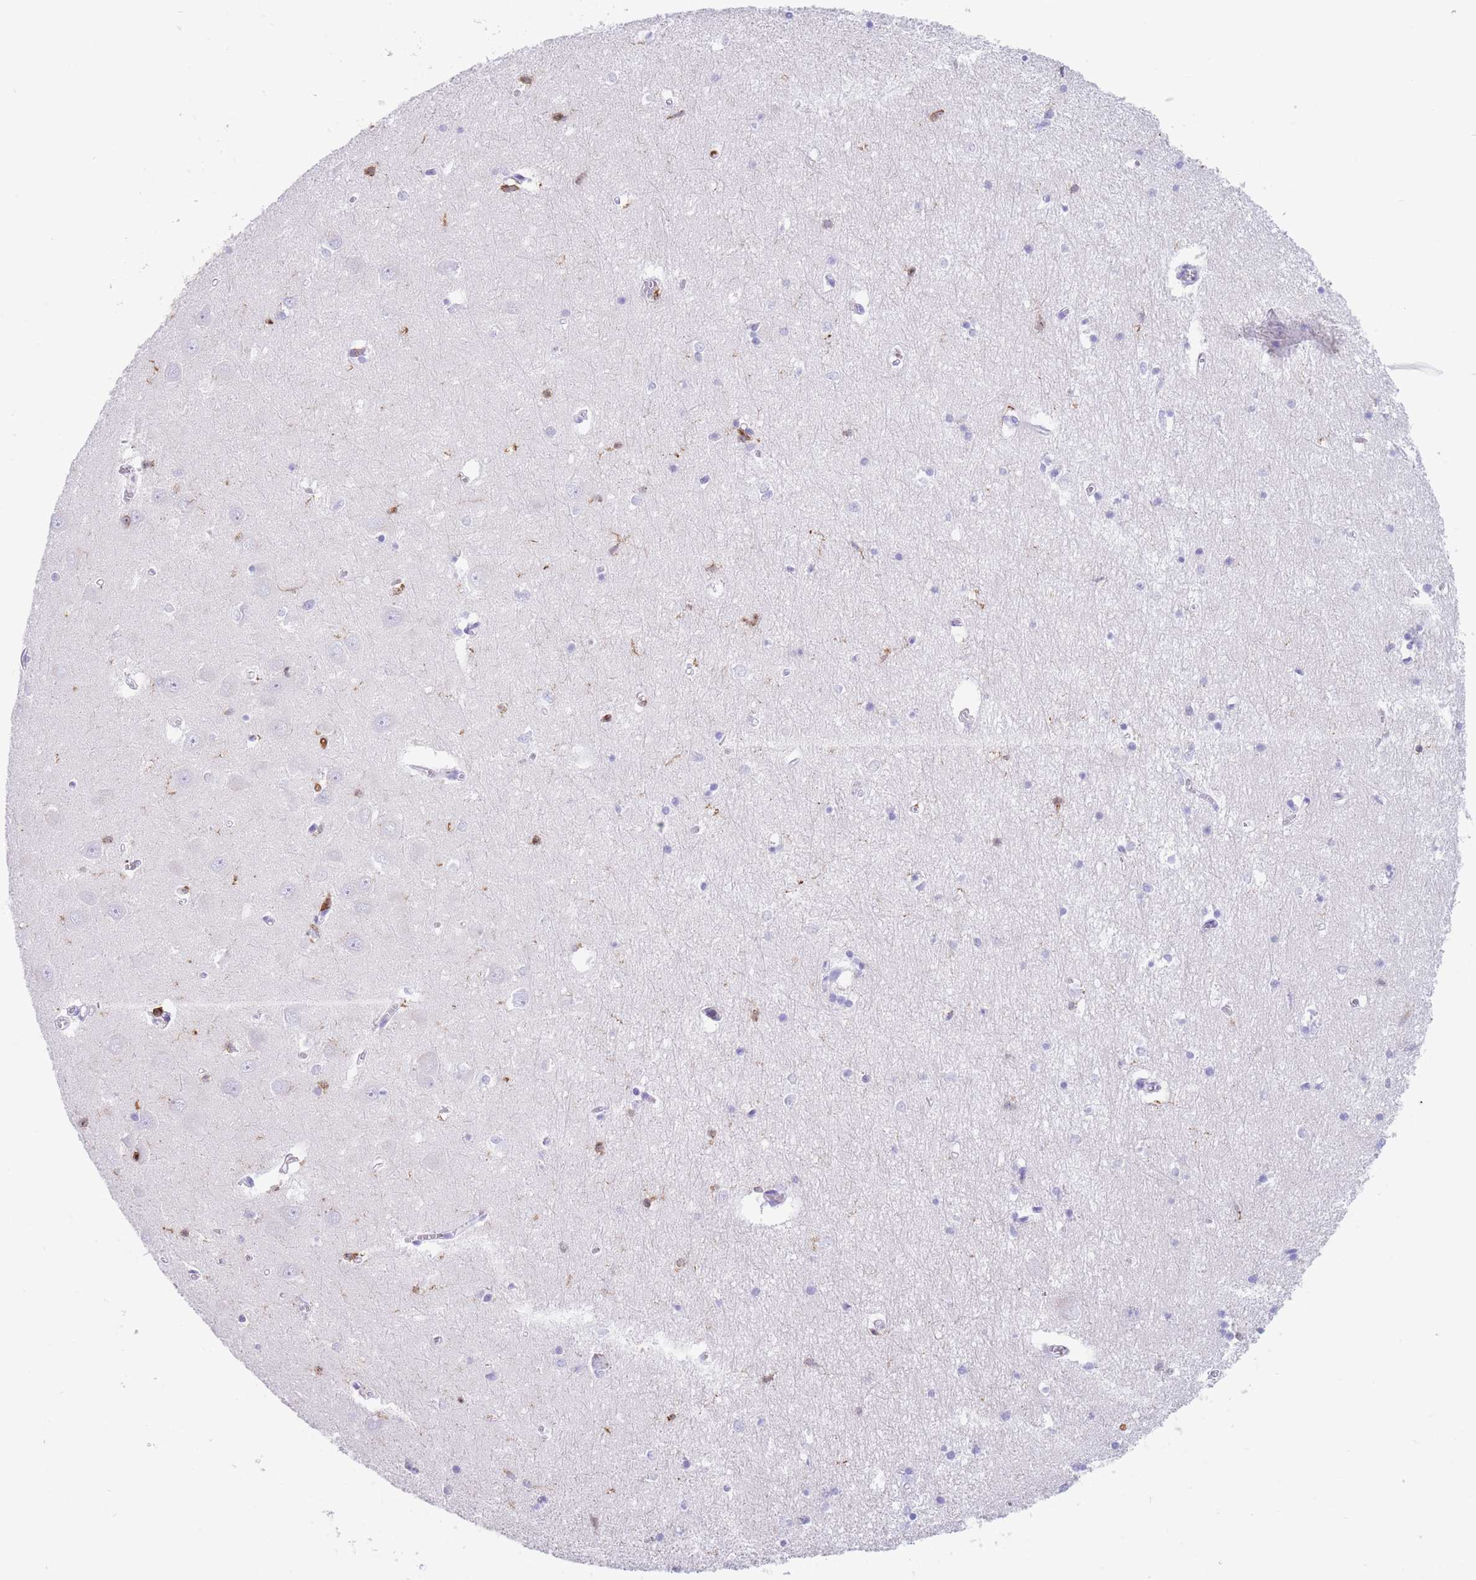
{"staining": {"intensity": "strong", "quantity": "<25%", "location": "cytoplasmic/membranous"}, "tissue": "hippocampus", "cell_type": "Glial cells", "image_type": "normal", "snomed": [{"axis": "morphology", "description": "Normal tissue, NOS"}, {"axis": "topography", "description": "Hippocampus"}], "caption": "Immunohistochemistry (DAB (3,3'-diaminobenzidine)) staining of unremarkable human hippocampus displays strong cytoplasmic/membranous protein expression in about <25% of glial cells.", "gene": "CORO1A", "patient": {"sex": "male", "age": 70}}